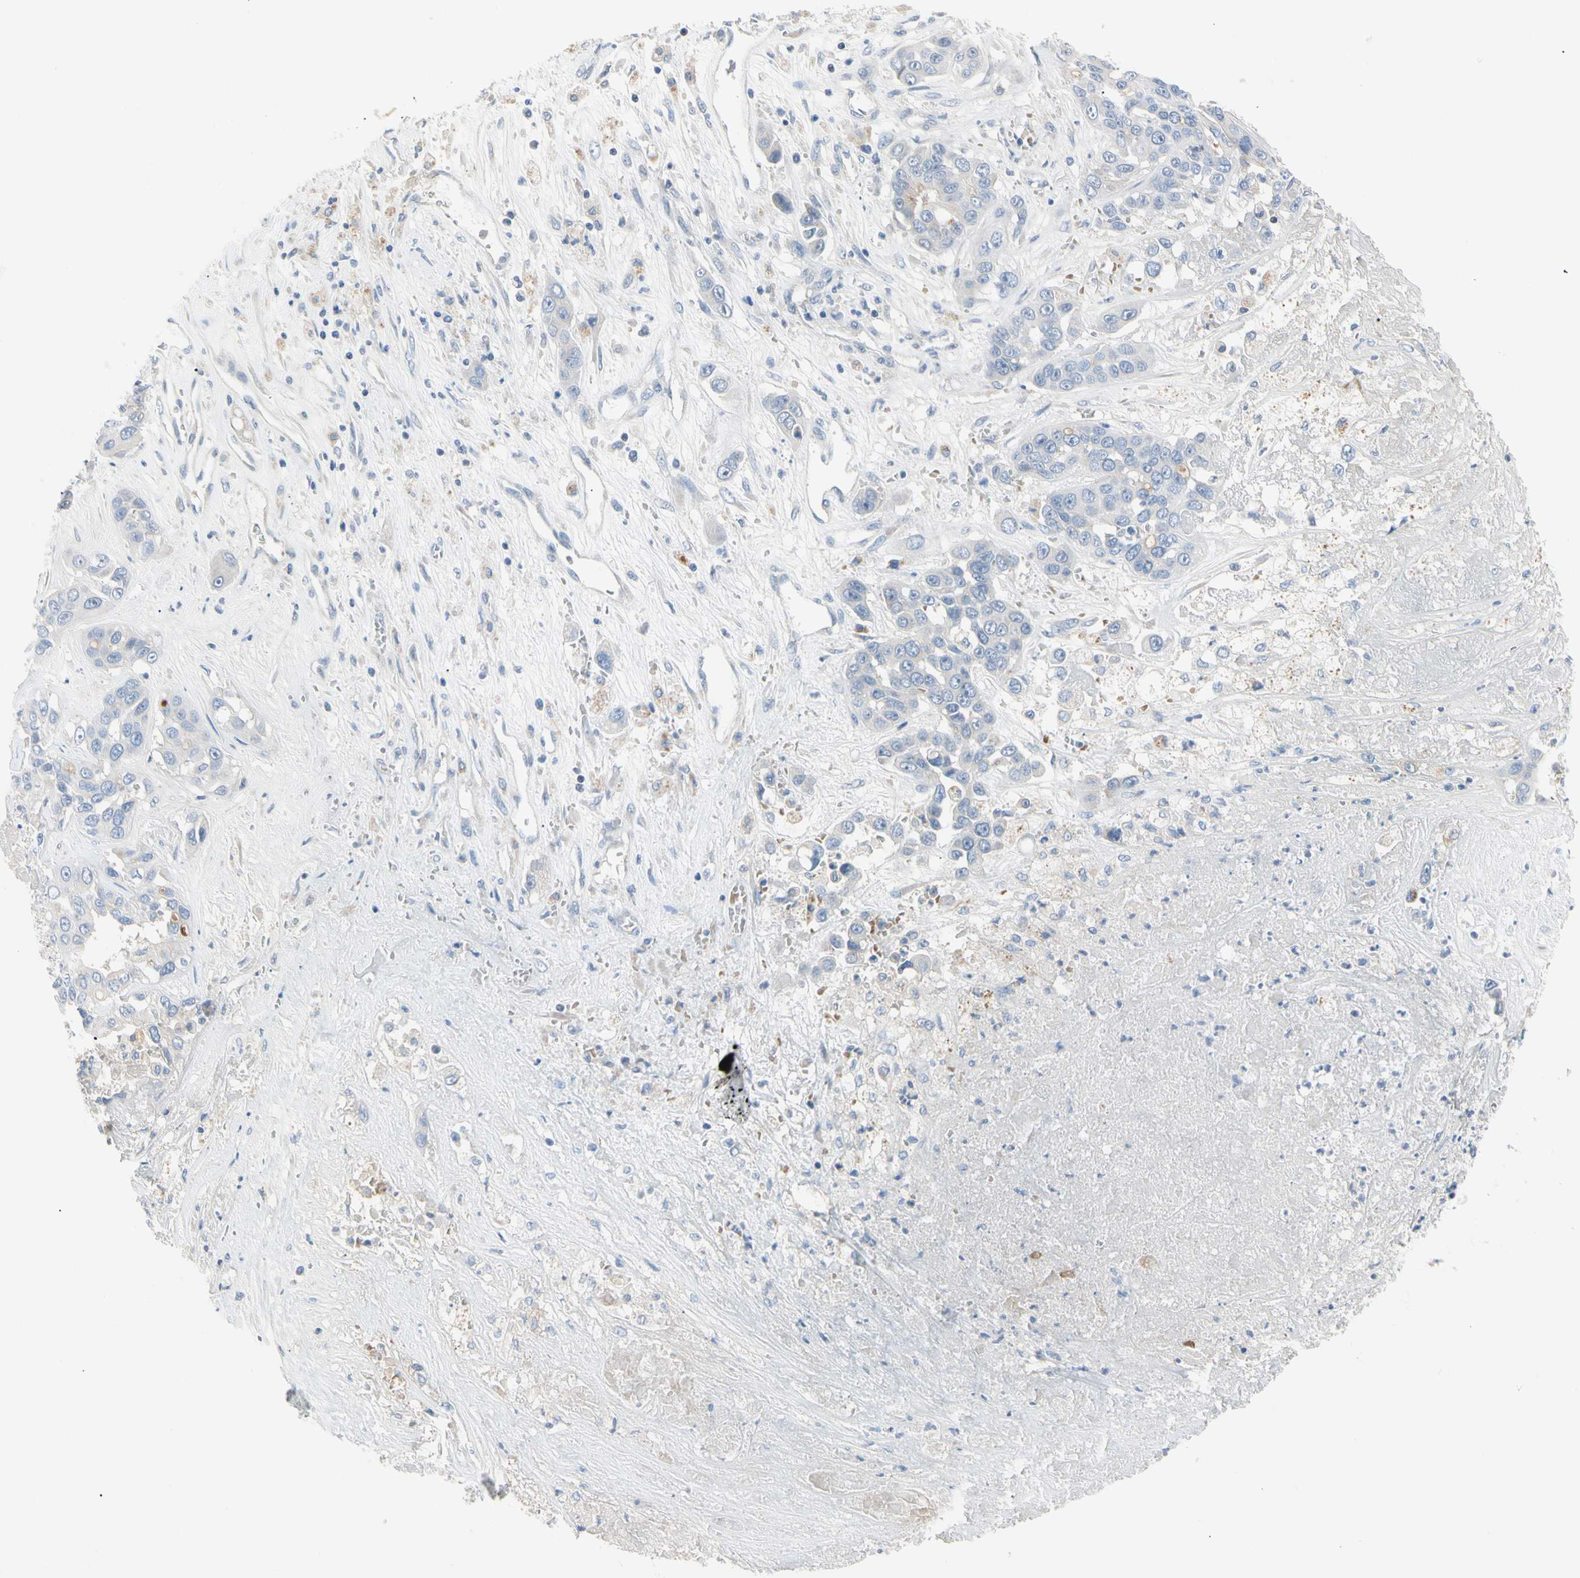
{"staining": {"intensity": "negative", "quantity": "none", "location": "none"}, "tissue": "liver cancer", "cell_type": "Tumor cells", "image_type": "cancer", "snomed": [{"axis": "morphology", "description": "Cholangiocarcinoma"}, {"axis": "topography", "description": "Liver"}], "caption": "Liver cancer was stained to show a protein in brown. There is no significant staining in tumor cells. Brightfield microscopy of IHC stained with DAB (3,3'-diaminobenzidine) (brown) and hematoxylin (blue), captured at high magnification.", "gene": "MARK1", "patient": {"sex": "female", "age": 52}}